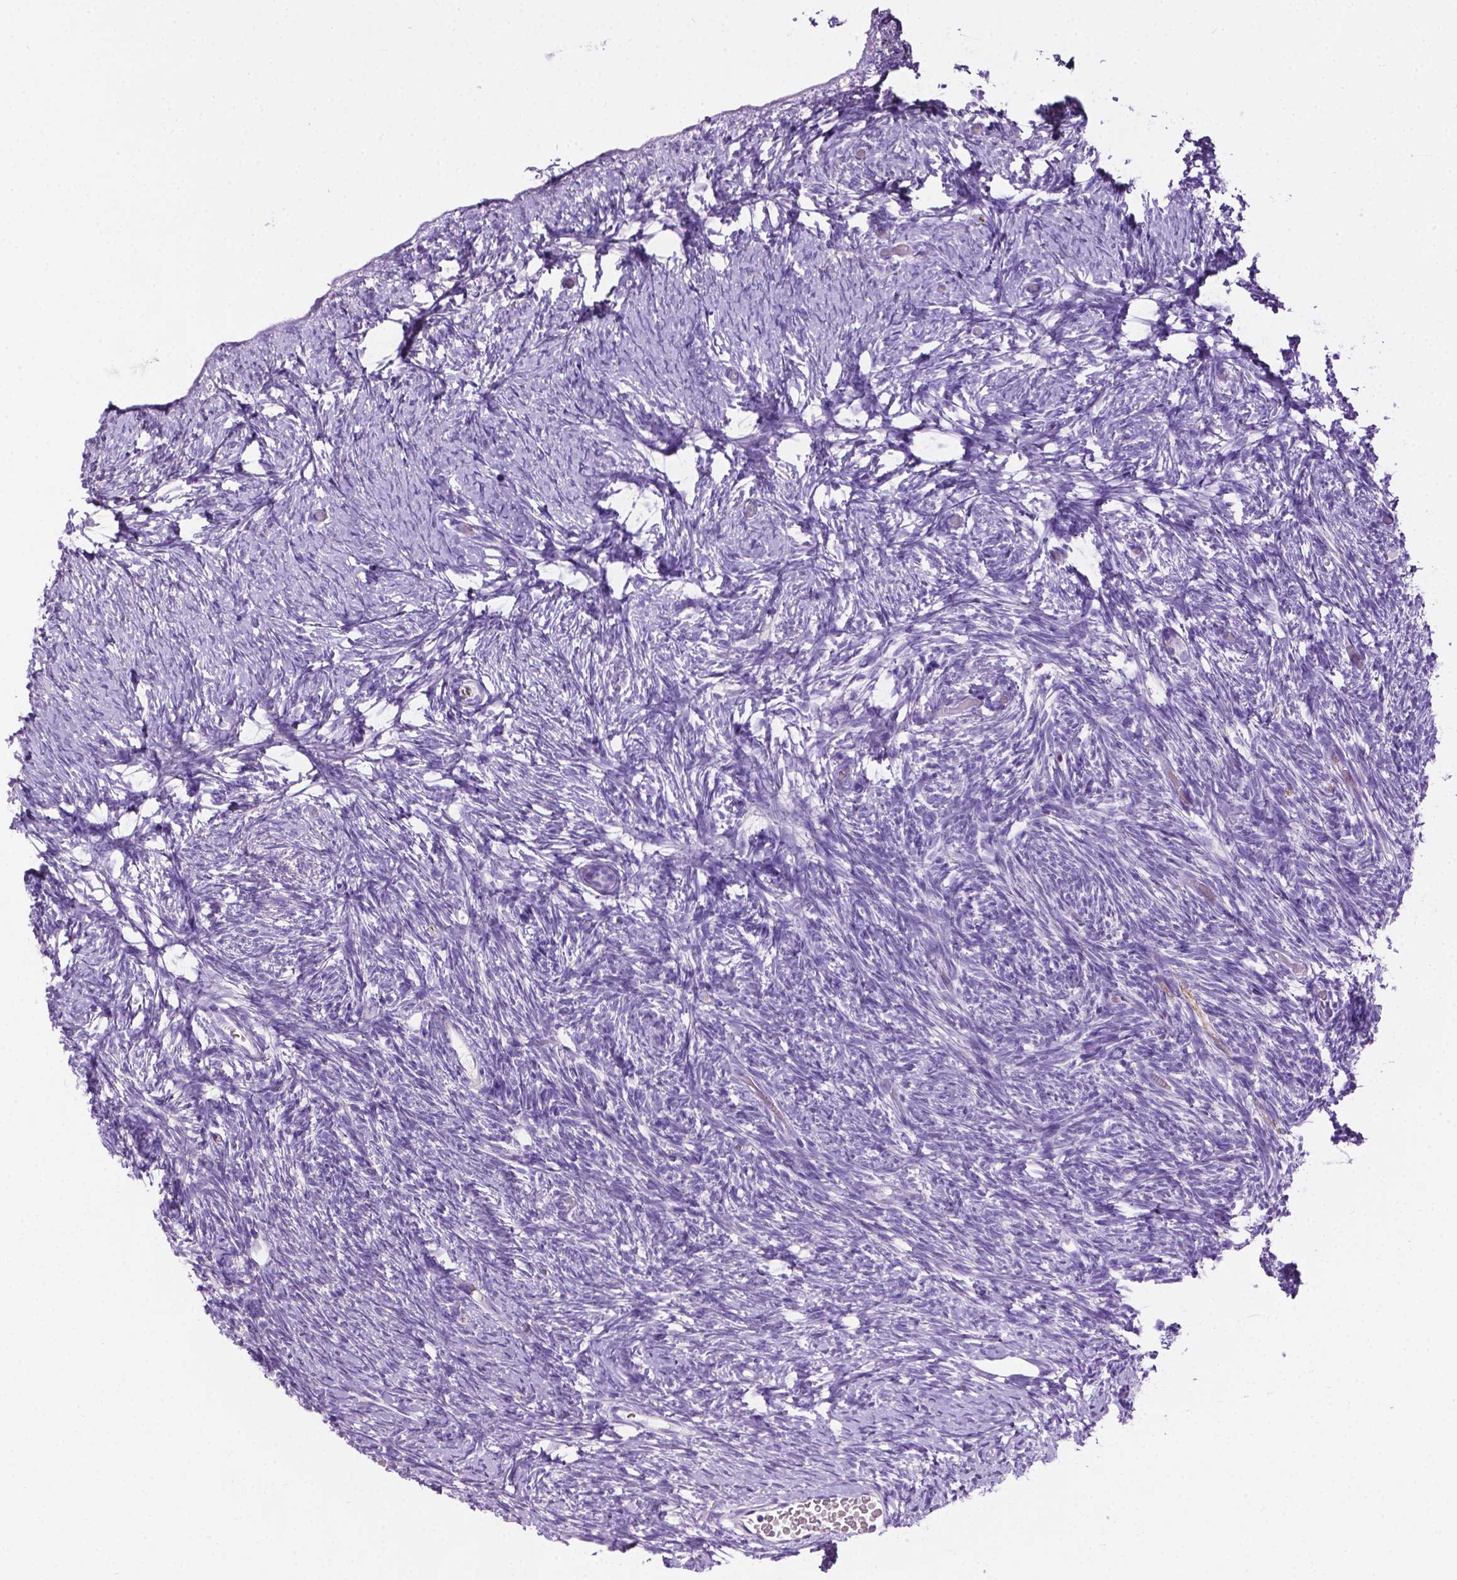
{"staining": {"intensity": "negative", "quantity": "none", "location": "none"}, "tissue": "ovary", "cell_type": "Follicle cells", "image_type": "normal", "snomed": [{"axis": "morphology", "description": "Normal tissue, NOS"}, {"axis": "topography", "description": "Ovary"}], "caption": "Follicle cells are negative for brown protein staining in normal ovary. Nuclei are stained in blue.", "gene": "TMEM132E", "patient": {"sex": "female", "age": 39}}